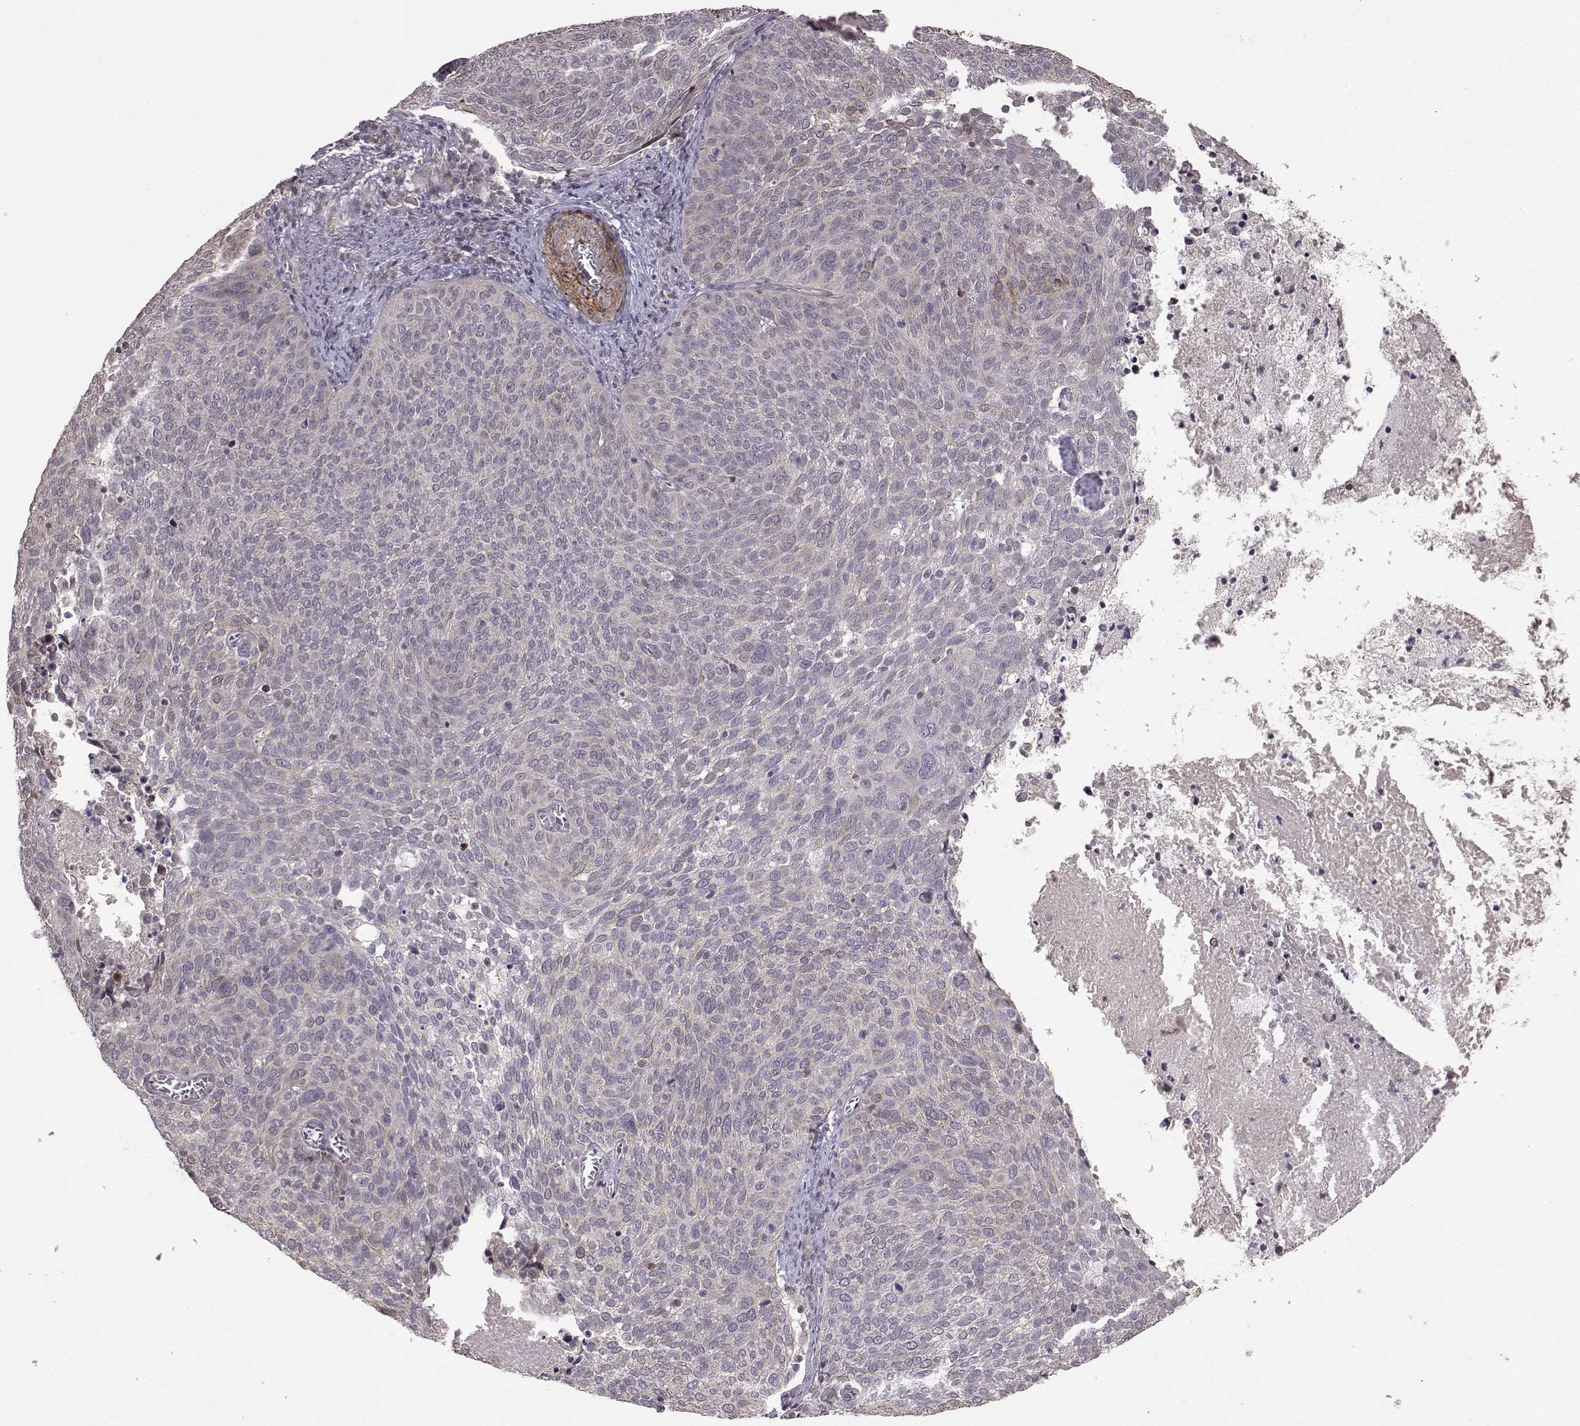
{"staining": {"intensity": "negative", "quantity": "none", "location": "none"}, "tissue": "cervical cancer", "cell_type": "Tumor cells", "image_type": "cancer", "snomed": [{"axis": "morphology", "description": "Squamous cell carcinoma, NOS"}, {"axis": "topography", "description": "Cervix"}], "caption": "High magnification brightfield microscopy of cervical squamous cell carcinoma stained with DAB (3,3'-diaminobenzidine) (brown) and counterstained with hematoxylin (blue): tumor cells show no significant positivity.", "gene": "BACH2", "patient": {"sex": "female", "age": 39}}